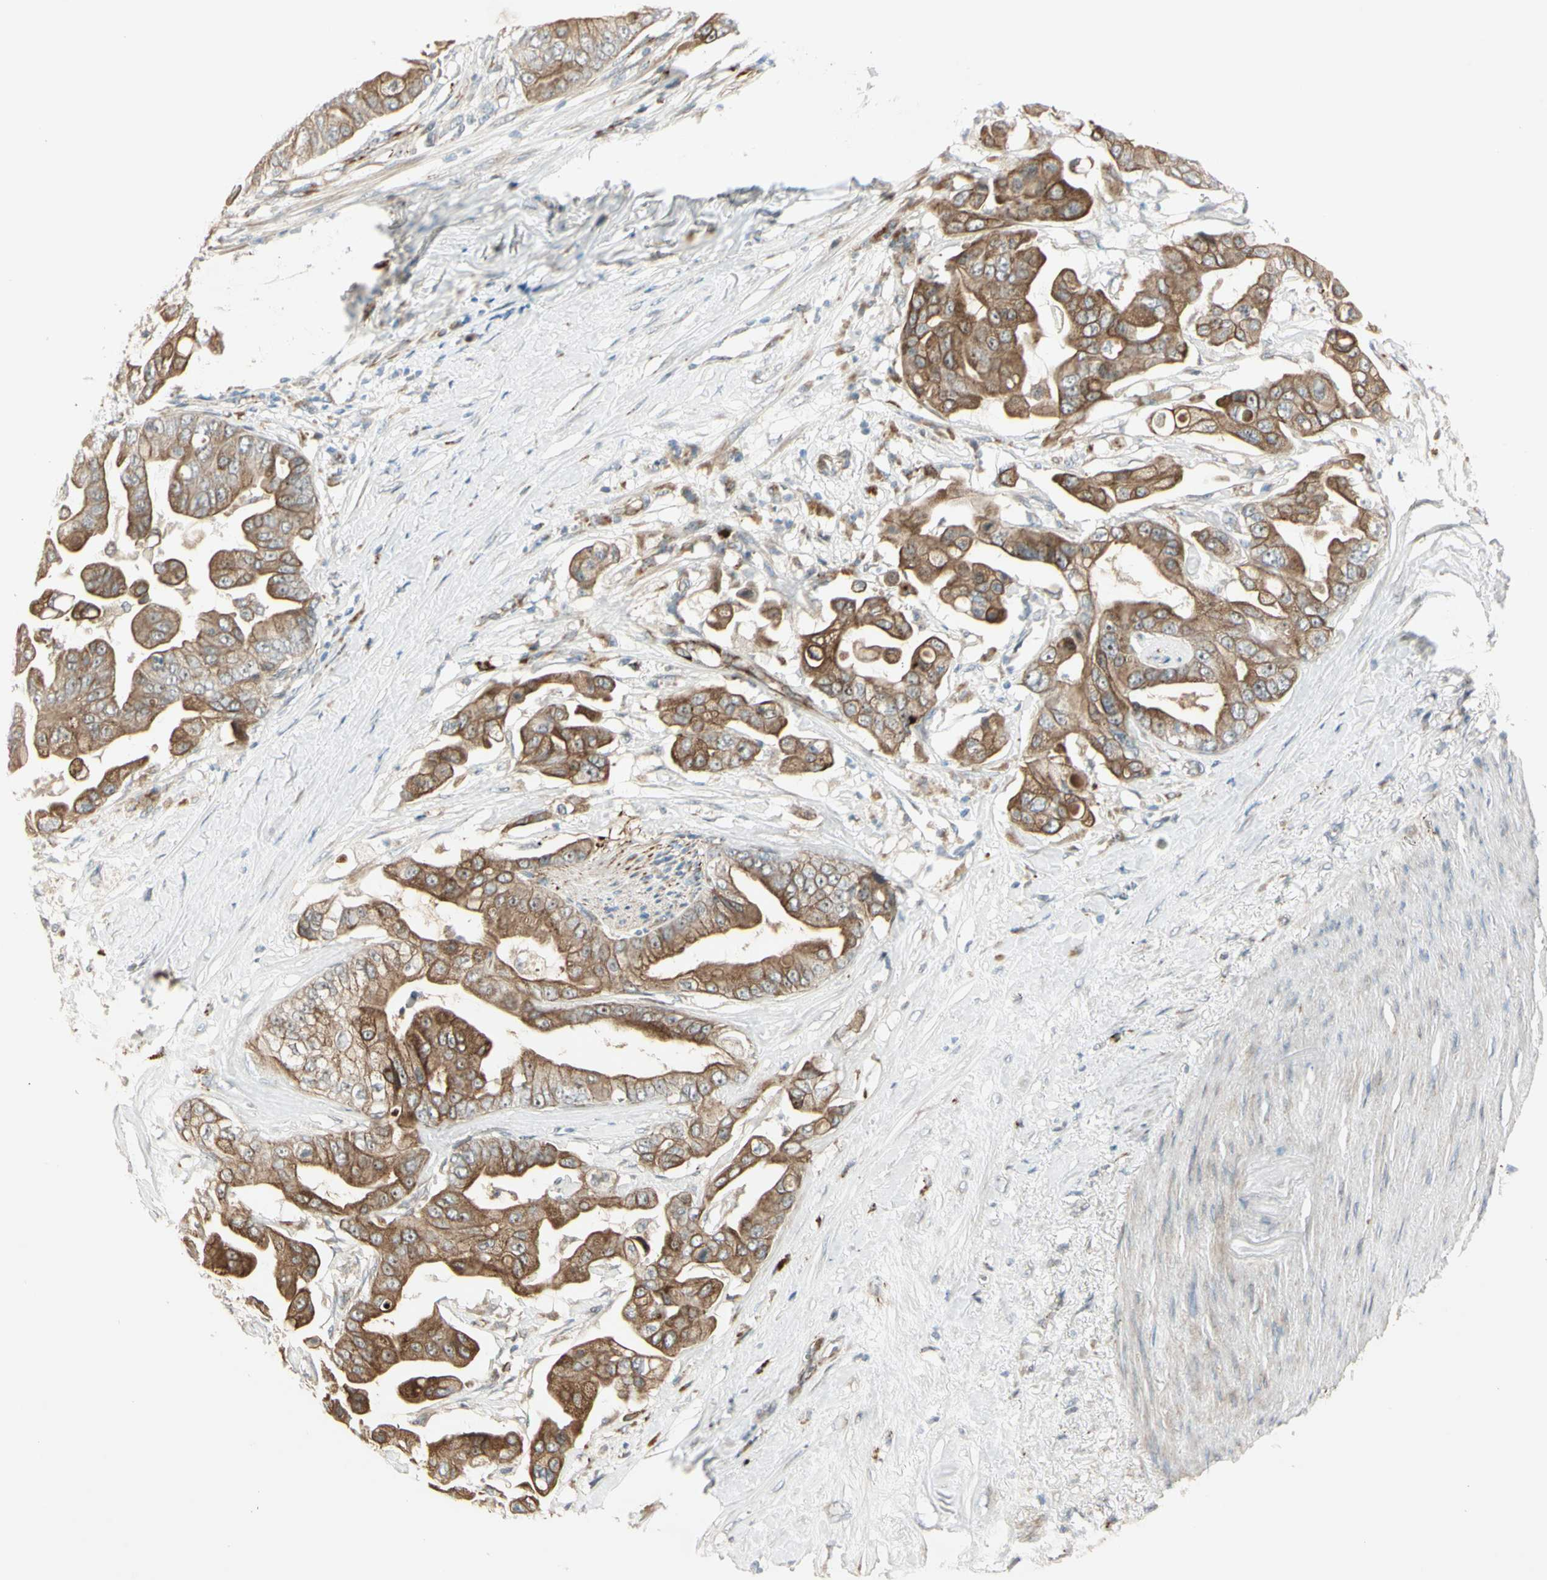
{"staining": {"intensity": "moderate", "quantity": ">75%", "location": "cytoplasmic/membranous"}, "tissue": "pancreatic cancer", "cell_type": "Tumor cells", "image_type": "cancer", "snomed": [{"axis": "morphology", "description": "Adenocarcinoma, NOS"}, {"axis": "topography", "description": "Pancreas"}], "caption": "Immunohistochemical staining of human pancreatic cancer demonstrates moderate cytoplasmic/membranous protein positivity in approximately >75% of tumor cells.", "gene": "NDFIP1", "patient": {"sex": "female", "age": 75}}